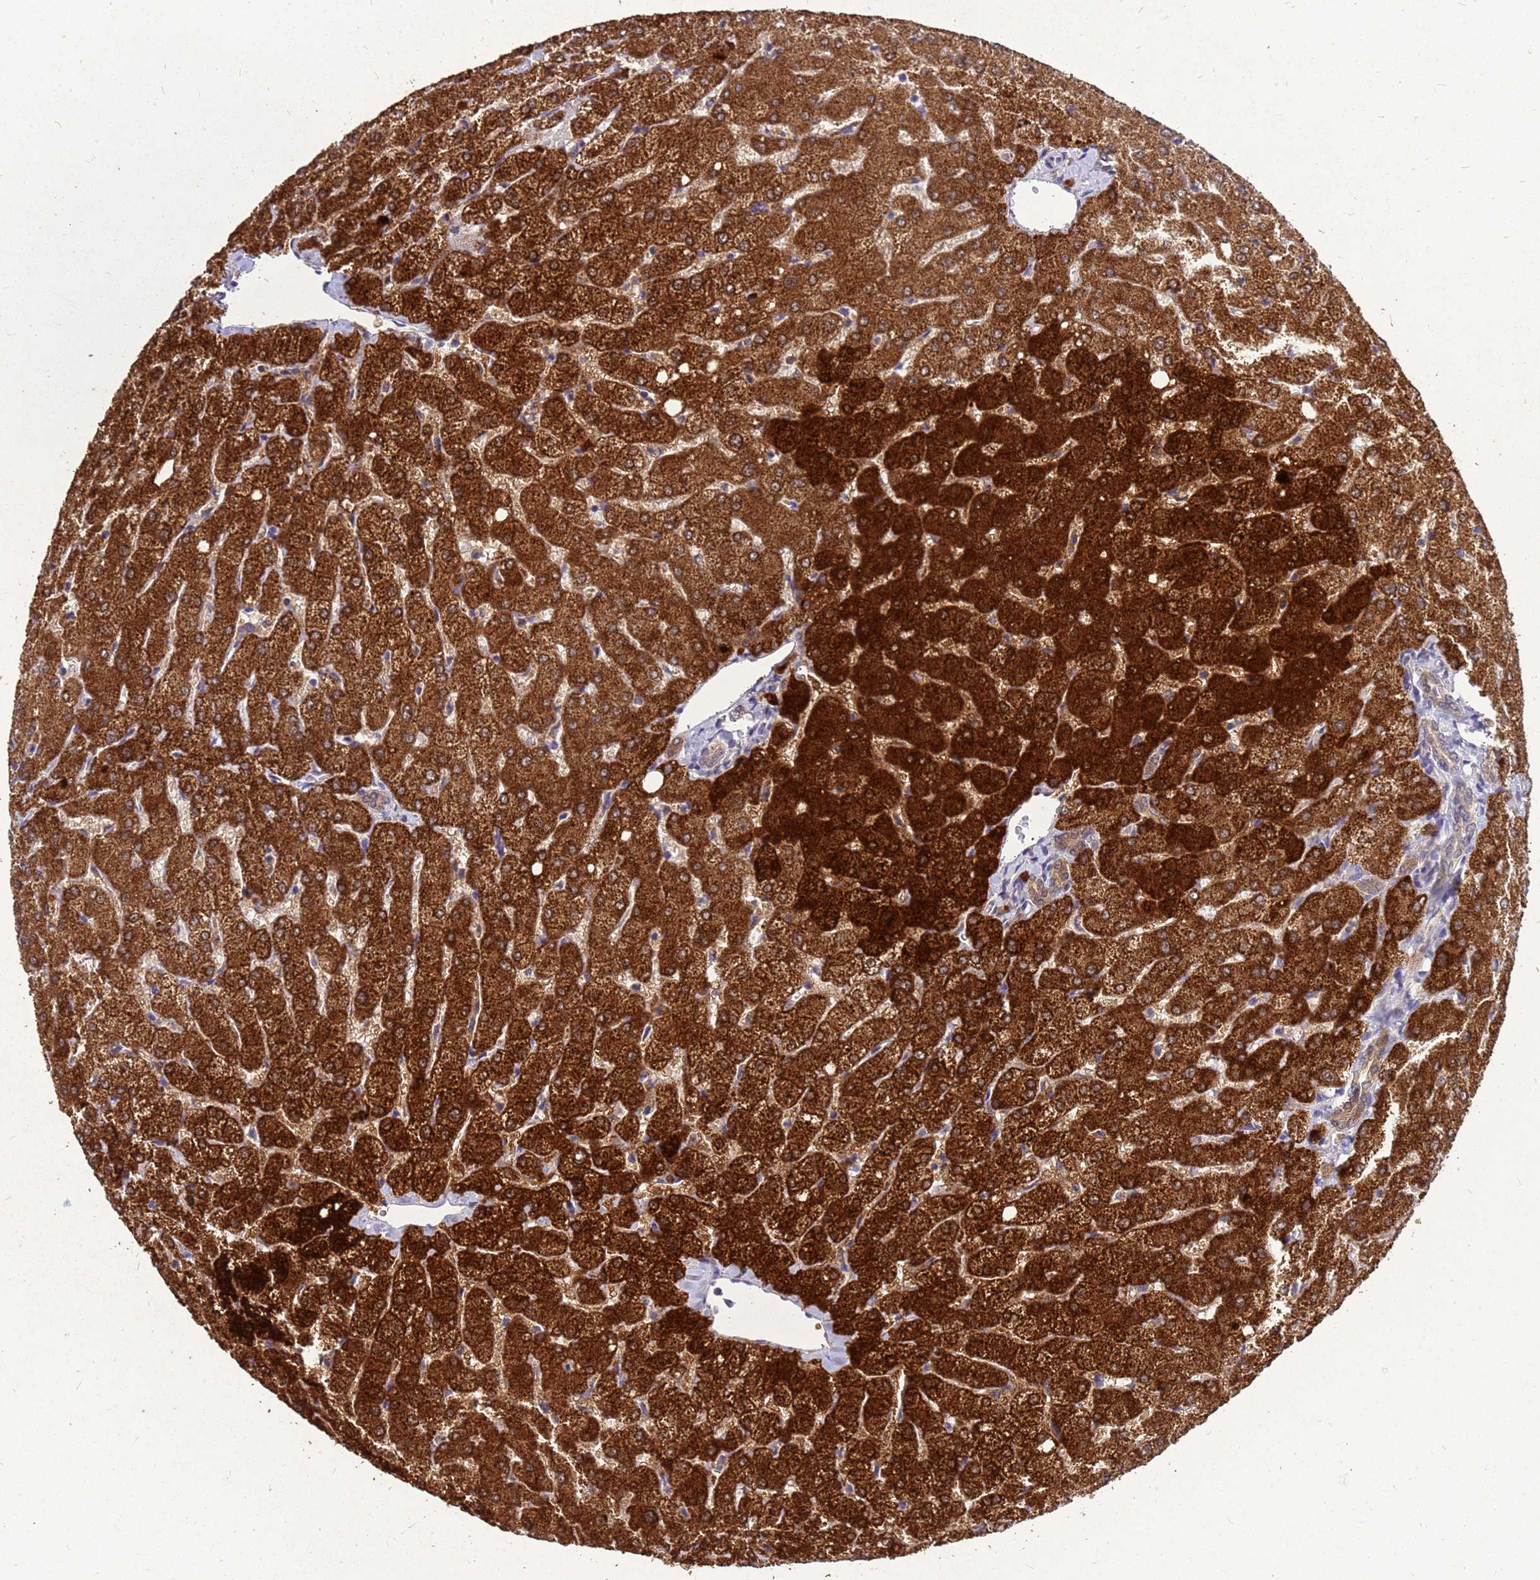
{"staining": {"intensity": "moderate", "quantity": "25%-75%", "location": "cytoplasmic/membranous"}, "tissue": "liver", "cell_type": "Cholangiocytes", "image_type": "normal", "snomed": [{"axis": "morphology", "description": "Normal tissue, NOS"}, {"axis": "topography", "description": "Liver"}], "caption": "Protein staining of normal liver reveals moderate cytoplasmic/membranous positivity in approximately 25%-75% of cholangiocytes.", "gene": "AKR1C1", "patient": {"sex": "female", "age": 54}}